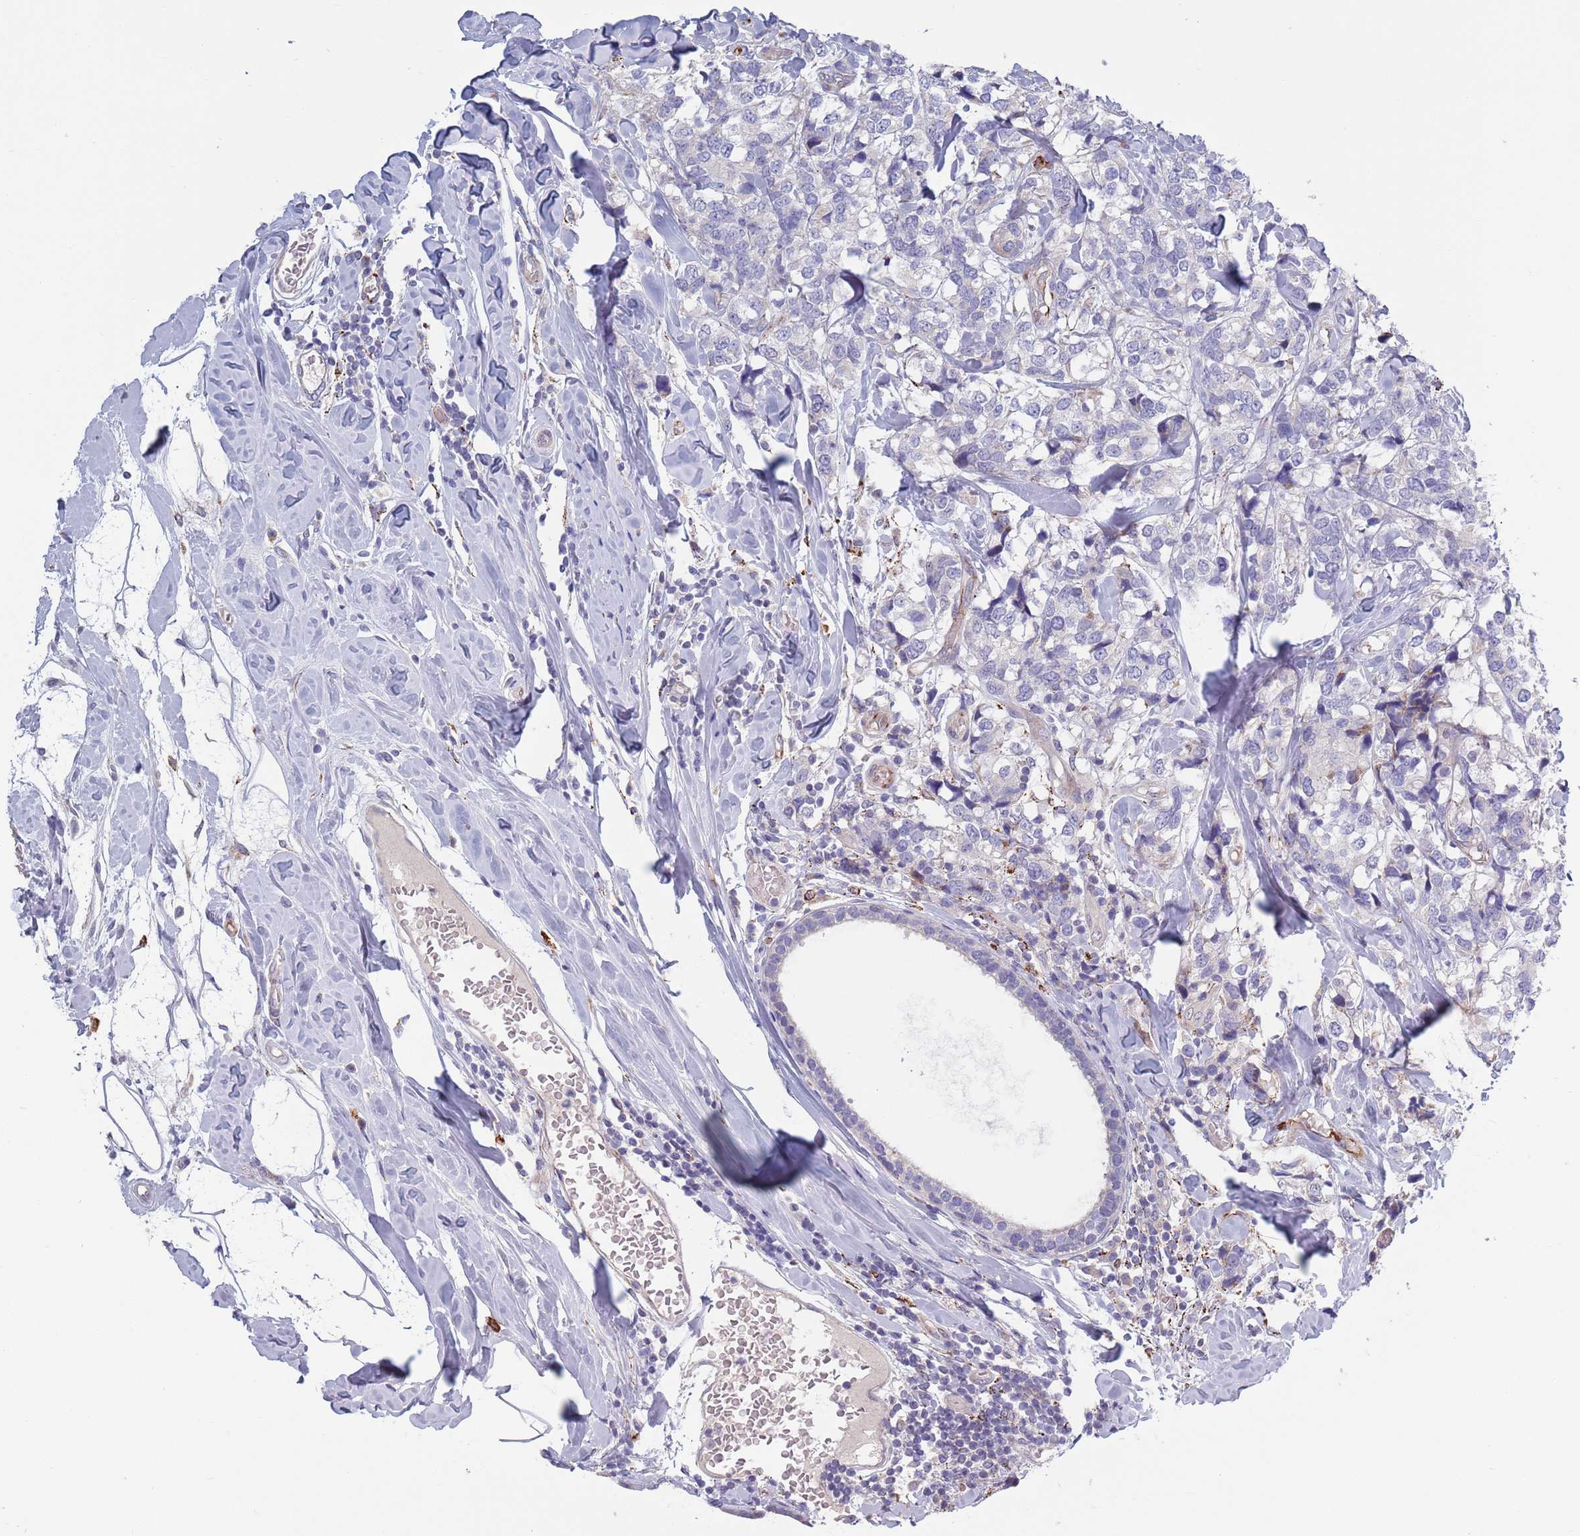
{"staining": {"intensity": "negative", "quantity": "none", "location": "none"}, "tissue": "breast cancer", "cell_type": "Tumor cells", "image_type": "cancer", "snomed": [{"axis": "morphology", "description": "Lobular carcinoma"}, {"axis": "topography", "description": "Breast"}], "caption": "Immunohistochemical staining of human lobular carcinoma (breast) displays no significant positivity in tumor cells.", "gene": "TYW1", "patient": {"sex": "female", "age": 59}}